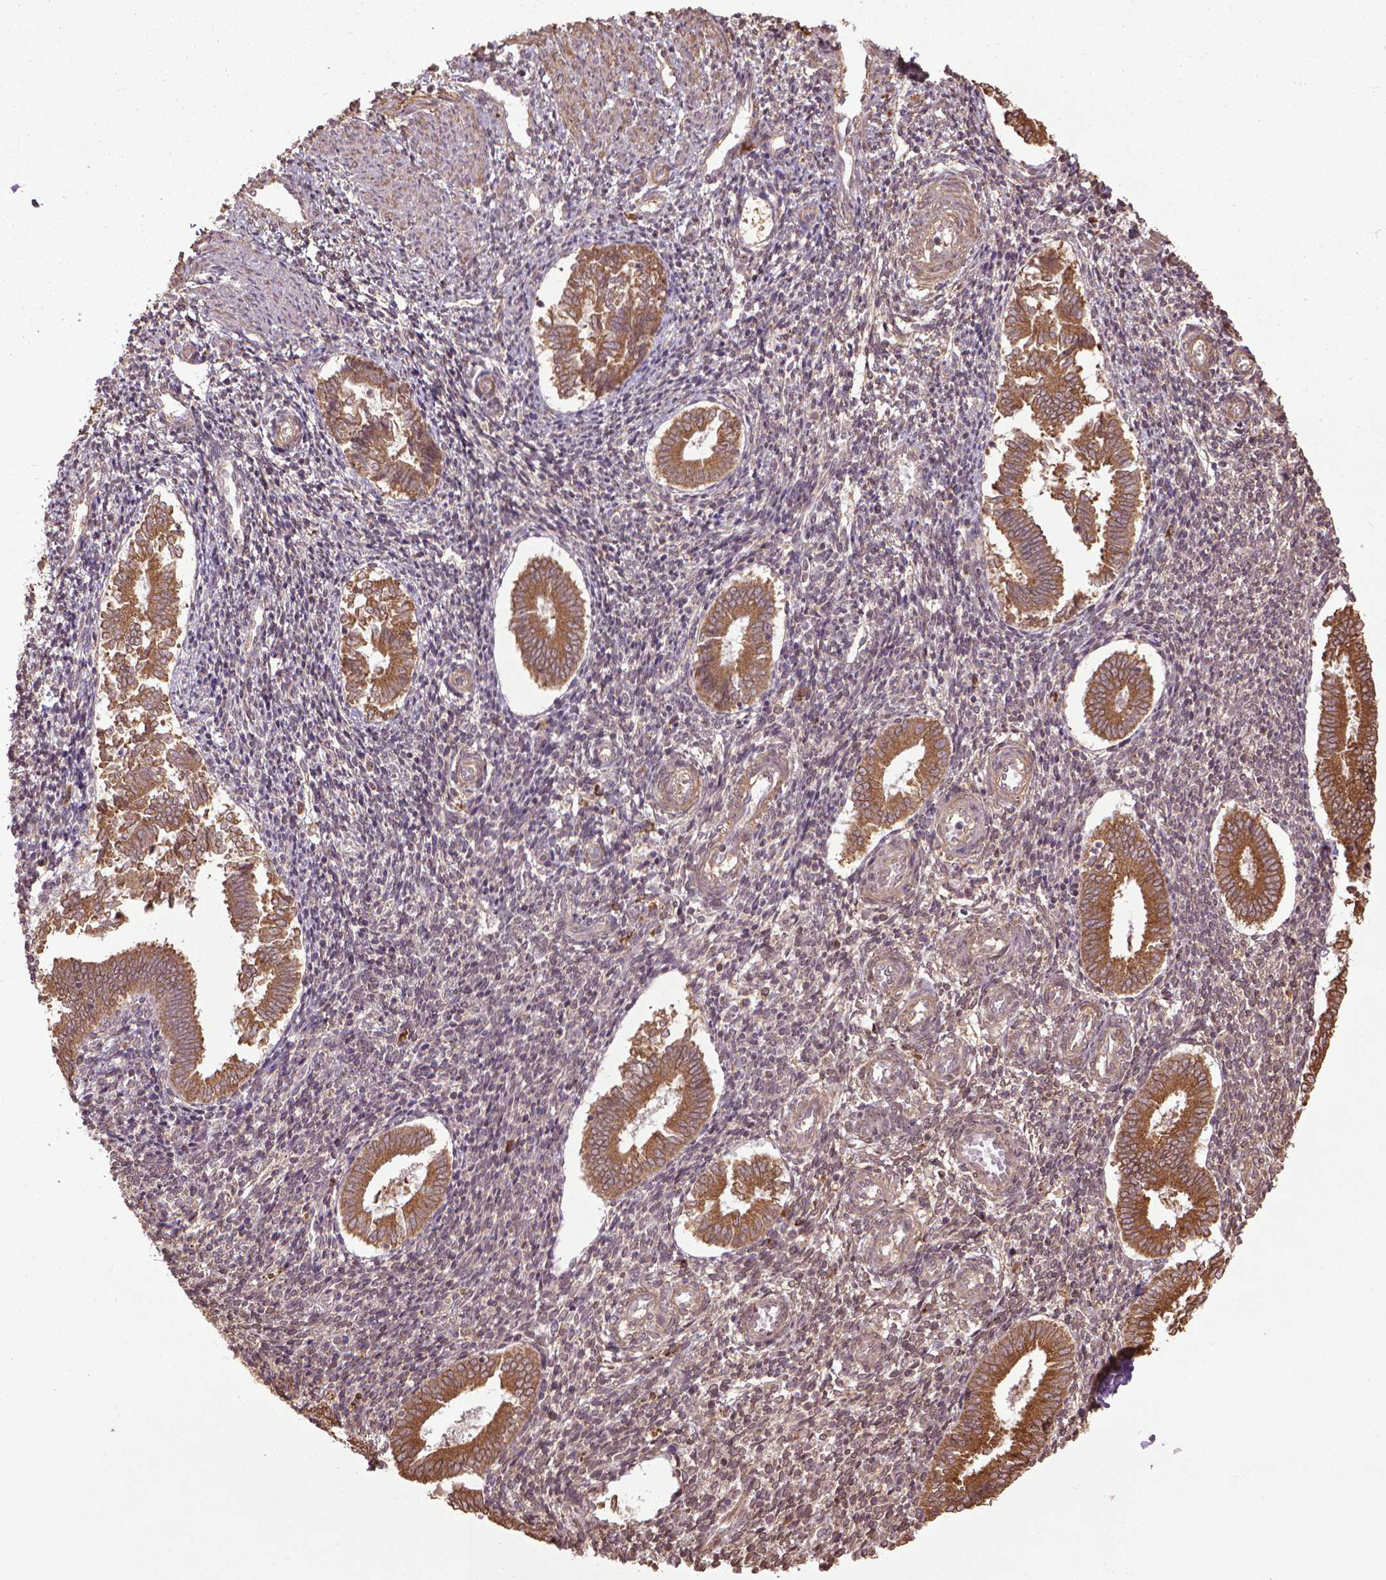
{"staining": {"intensity": "weak", "quantity": ">75%", "location": "cytoplasmic/membranous"}, "tissue": "endometrium", "cell_type": "Cells in endometrial stroma", "image_type": "normal", "snomed": [{"axis": "morphology", "description": "Normal tissue, NOS"}, {"axis": "topography", "description": "Endometrium"}], "caption": "Weak cytoplasmic/membranous expression is identified in about >75% of cells in endometrial stroma in benign endometrium. (Stains: DAB (3,3'-diaminobenzidine) in brown, nuclei in blue, Microscopy: brightfield microscopy at high magnification).", "gene": "GAS1", "patient": {"sex": "female", "age": 25}}